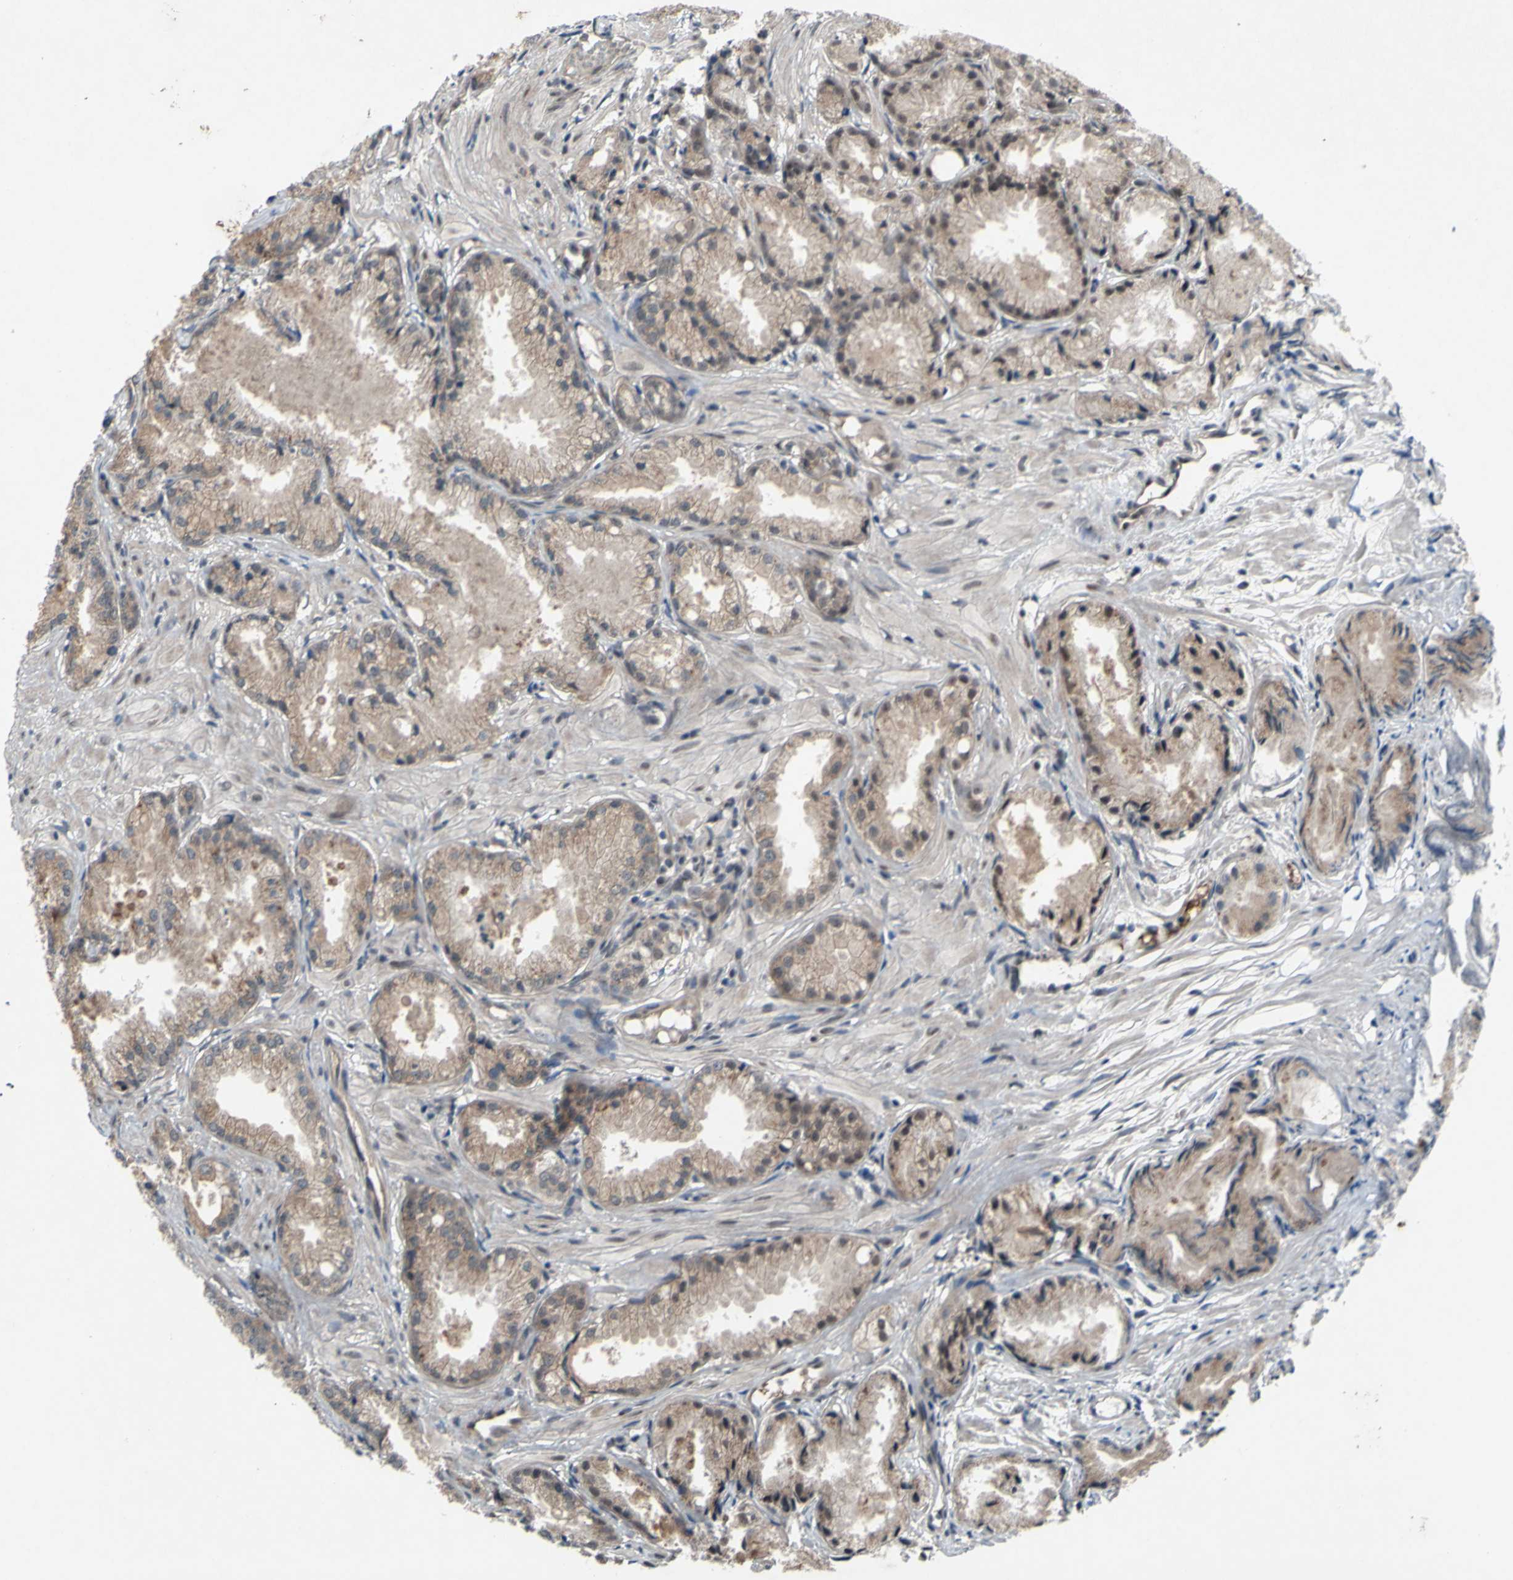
{"staining": {"intensity": "weak", "quantity": ">75%", "location": "cytoplasmic/membranous"}, "tissue": "prostate cancer", "cell_type": "Tumor cells", "image_type": "cancer", "snomed": [{"axis": "morphology", "description": "Adenocarcinoma, Low grade"}, {"axis": "topography", "description": "Prostate"}], "caption": "Human prostate cancer (low-grade adenocarcinoma) stained for a protein (brown) shows weak cytoplasmic/membranous positive staining in about >75% of tumor cells.", "gene": "TRDMT1", "patient": {"sex": "male", "age": 72}}